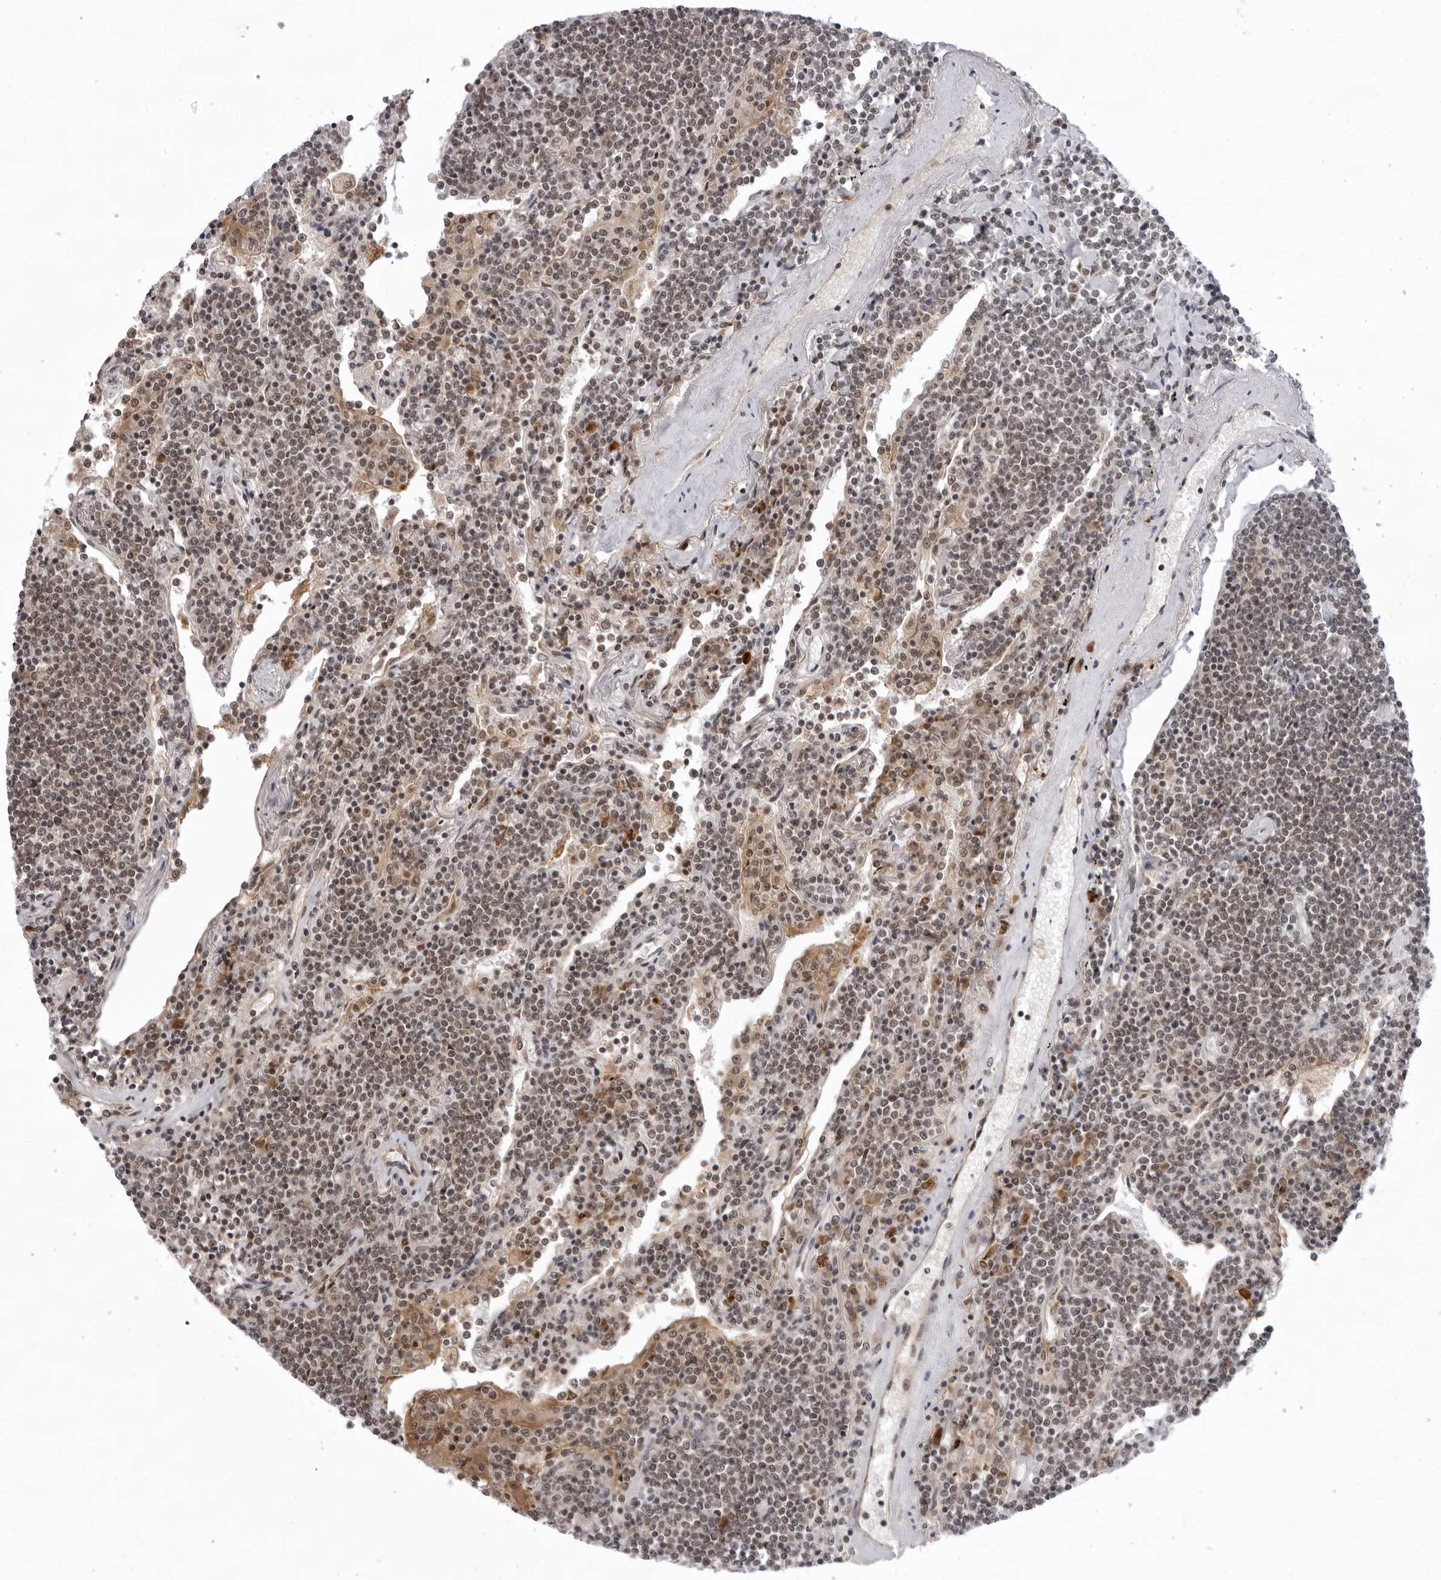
{"staining": {"intensity": "moderate", "quantity": ">75%", "location": "nuclear"}, "tissue": "lymphoma", "cell_type": "Tumor cells", "image_type": "cancer", "snomed": [{"axis": "morphology", "description": "Malignant lymphoma, non-Hodgkin's type, Low grade"}, {"axis": "topography", "description": "Lung"}], "caption": "Malignant lymphoma, non-Hodgkin's type (low-grade) was stained to show a protein in brown. There is medium levels of moderate nuclear expression in approximately >75% of tumor cells.", "gene": "EXOSC10", "patient": {"sex": "female", "age": 71}}